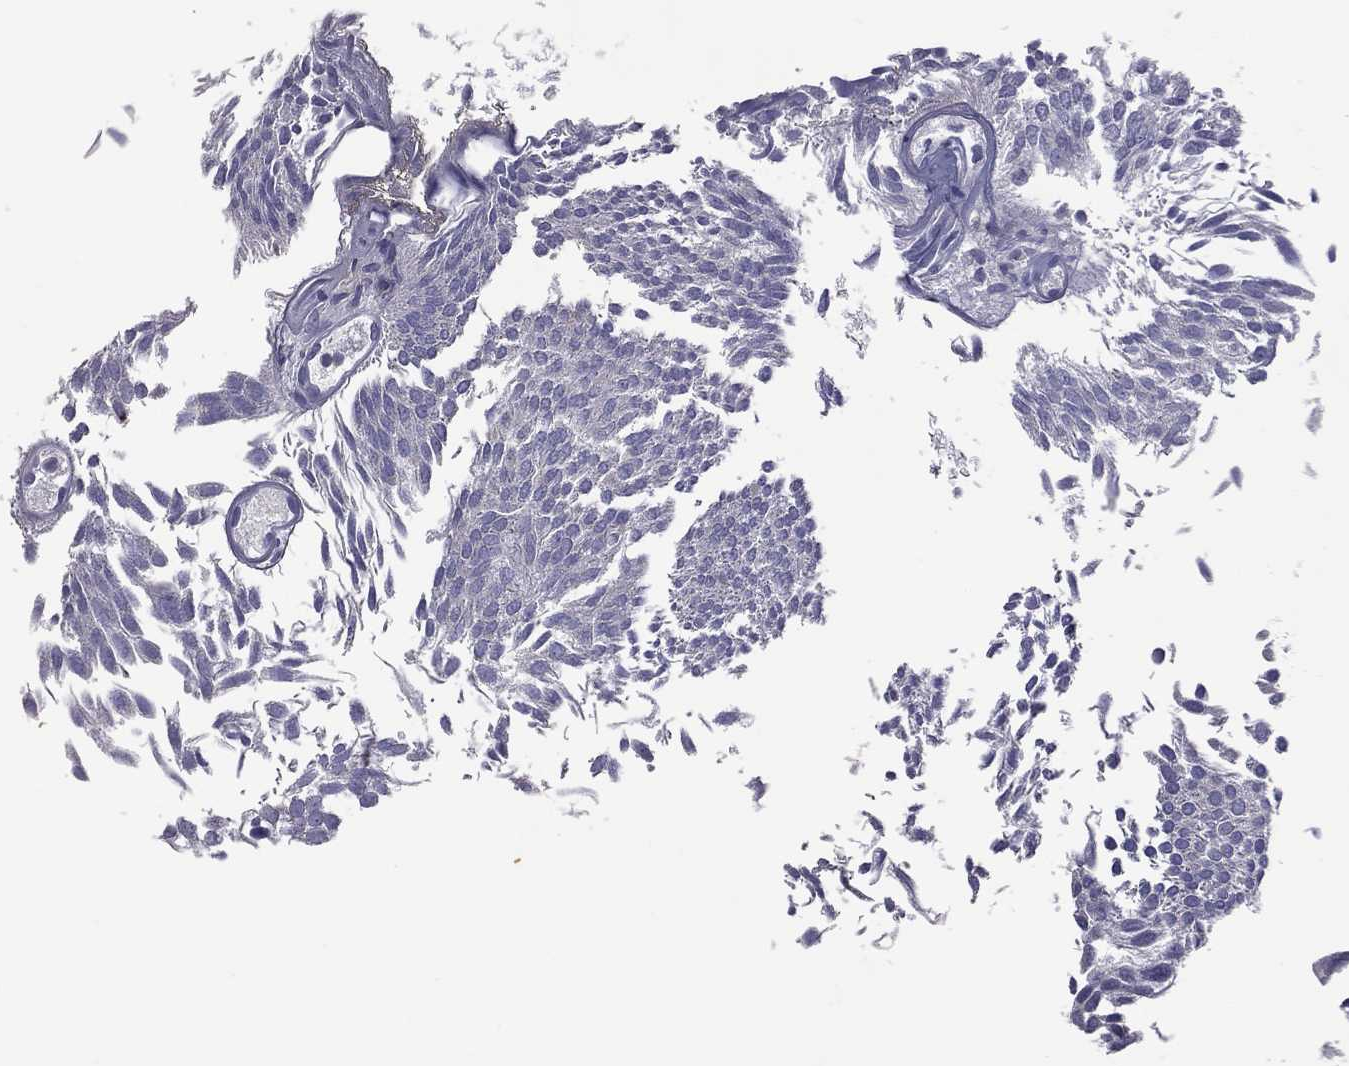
{"staining": {"intensity": "negative", "quantity": "none", "location": "none"}, "tissue": "urothelial cancer", "cell_type": "Tumor cells", "image_type": "cancer", "snomed": [{"axis": "morphology", "description": "Urothelial carcinoma, Low grade"}, {"axis": "topography", "description": "Urinary bladder"}], "caption": "Tumor cells show no significant expression in low-grade urothelial carcinoma.", "gene": "IPCEF1", "patient": {"sex": "male", "age": 63}}